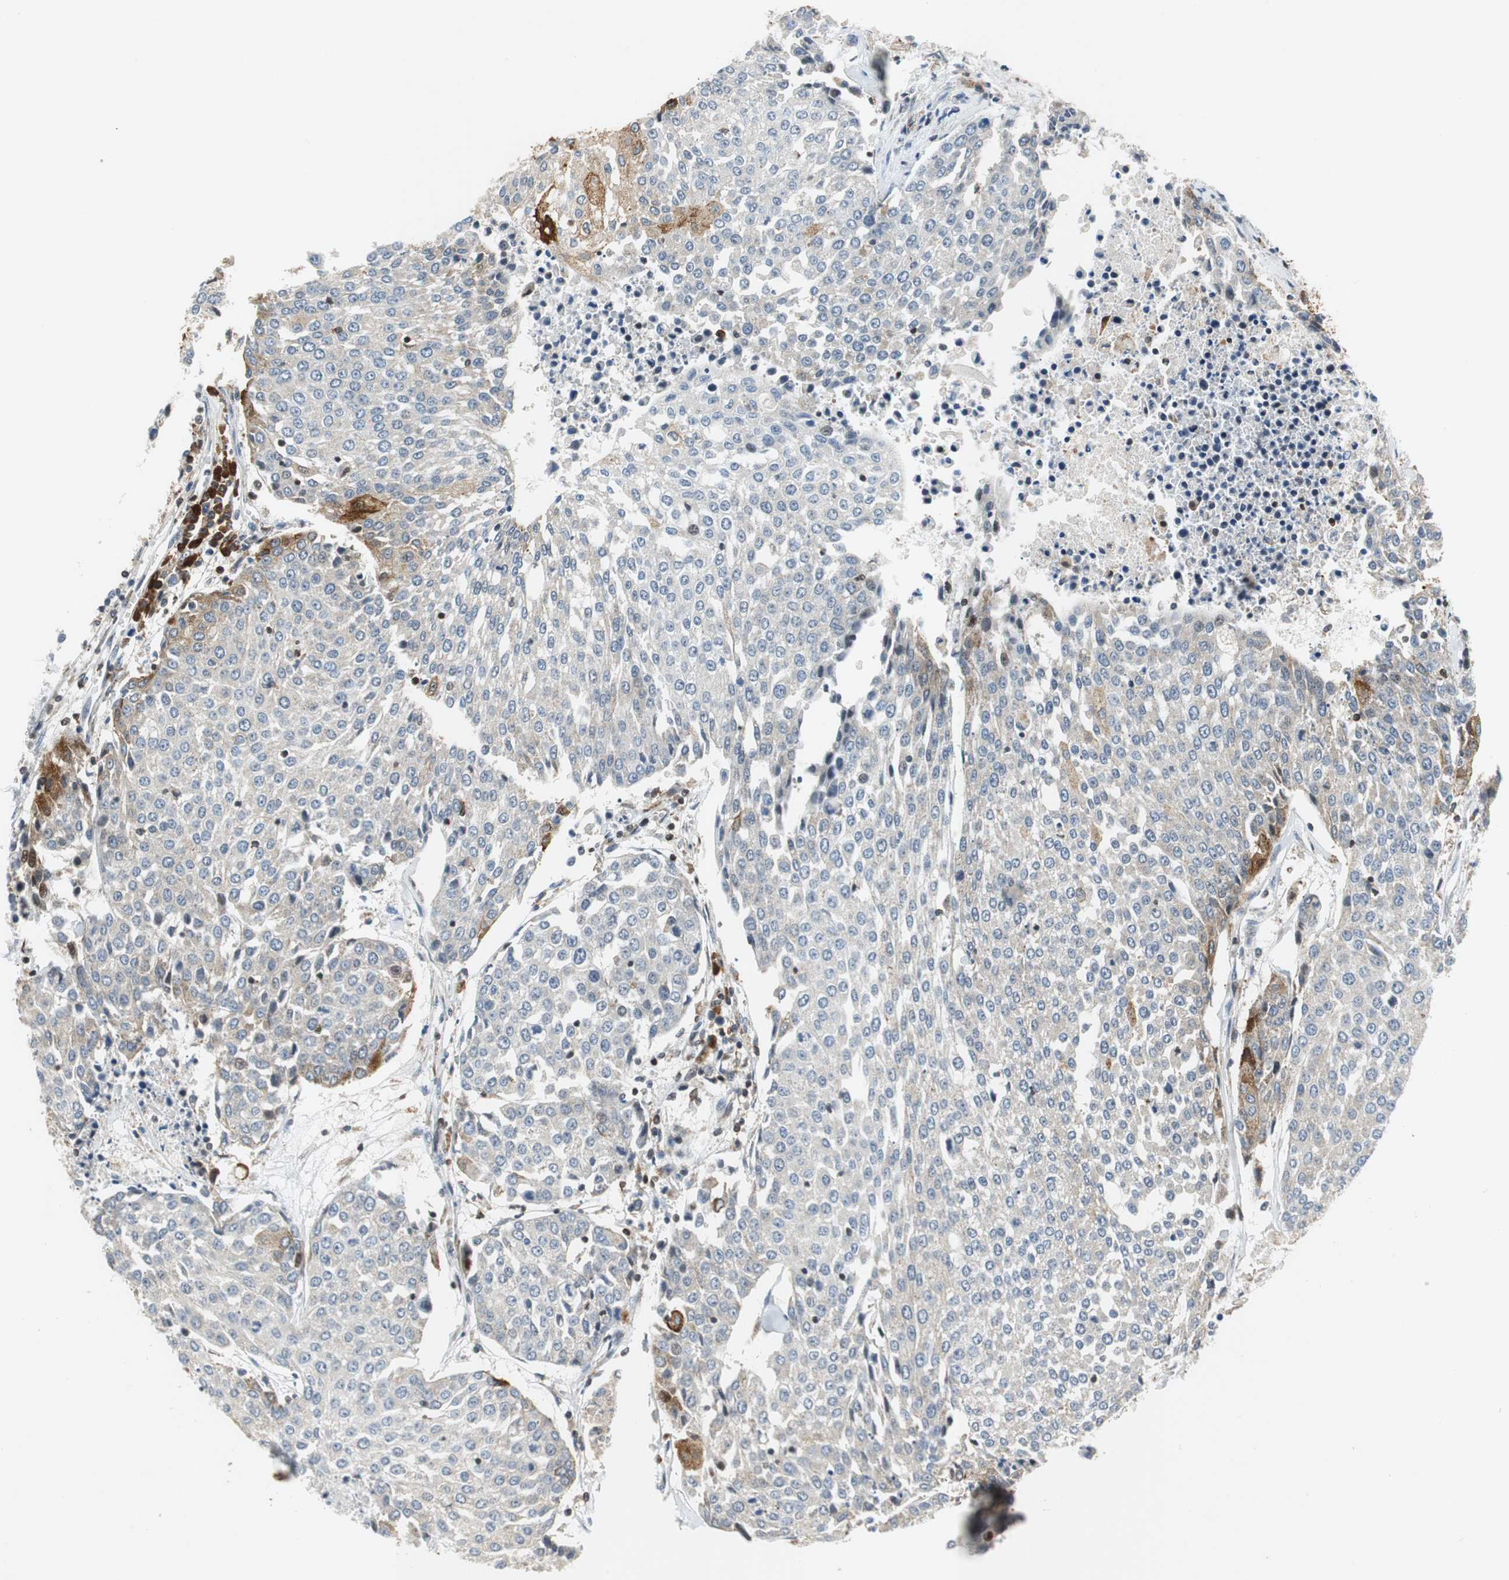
{"staining": {"intensity": "strong", "quantity": "<25%", "location": "cytoplasmic/membranous"}, "tissue": "urothelial cancer", "cell_type": "Tumor cells", "image_type": "cancer", "snomed": [{"axis": "morphology", "description": "Urothelial carcinoma, High grade"}, {"axis": "topography", "description": "Urinary bladder"}], "caption": "IHC micrograph of human high-grade urothelial carcinoma stained for a protein (brown), which reveals medium levels of strong cytoplasmic/membranous staining in approximately <25% of tumor cells.", "gene": "TUBA4A", "patient": {"sex": "female", "age": 85}}